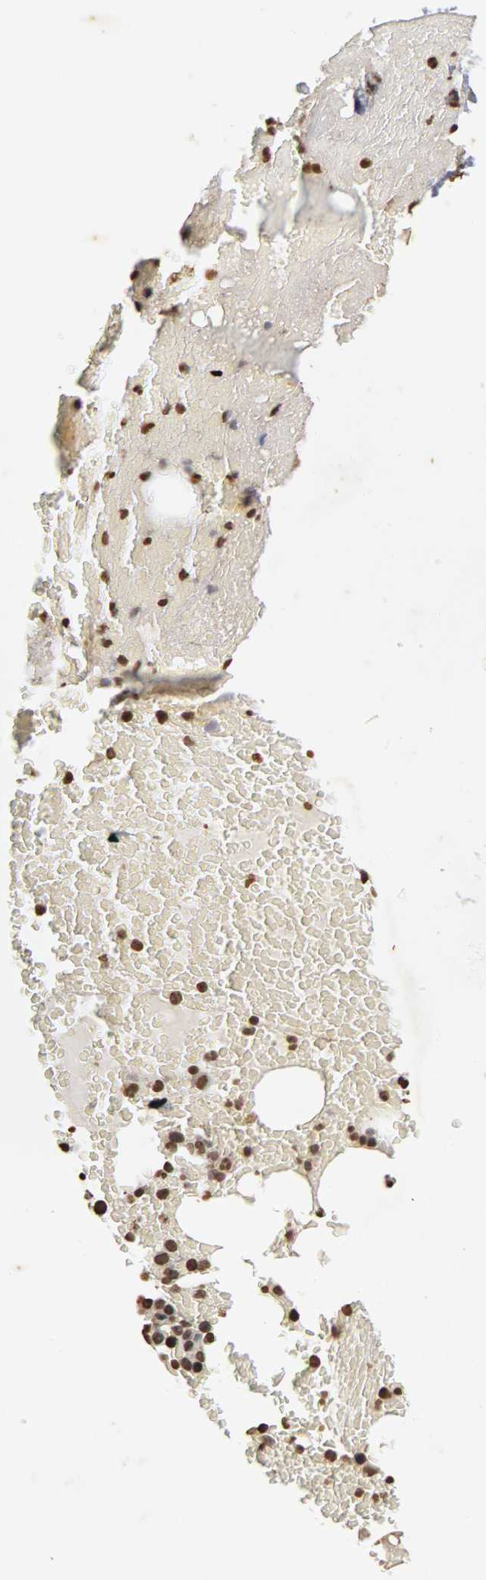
{"staining": {"intensity": "strong", "quantity": ">75%", "location": "nuclear"}, "tissue": "bone marrow", "cell_type": "Hematopoietic cells", "image_type": "normal", "snomed": [{"axis": "morphology", "description": "Normal tissue, NOS"}, {"axis": "topography", "description": "Bone marrow"}], "caption": "A brown stain labels strong nuclear positivity of a protein in hematopoietic cells of unremarkable human bone marrow.", "gene": "ERCC2", "patient": {"sex": "female", "age": 66}}